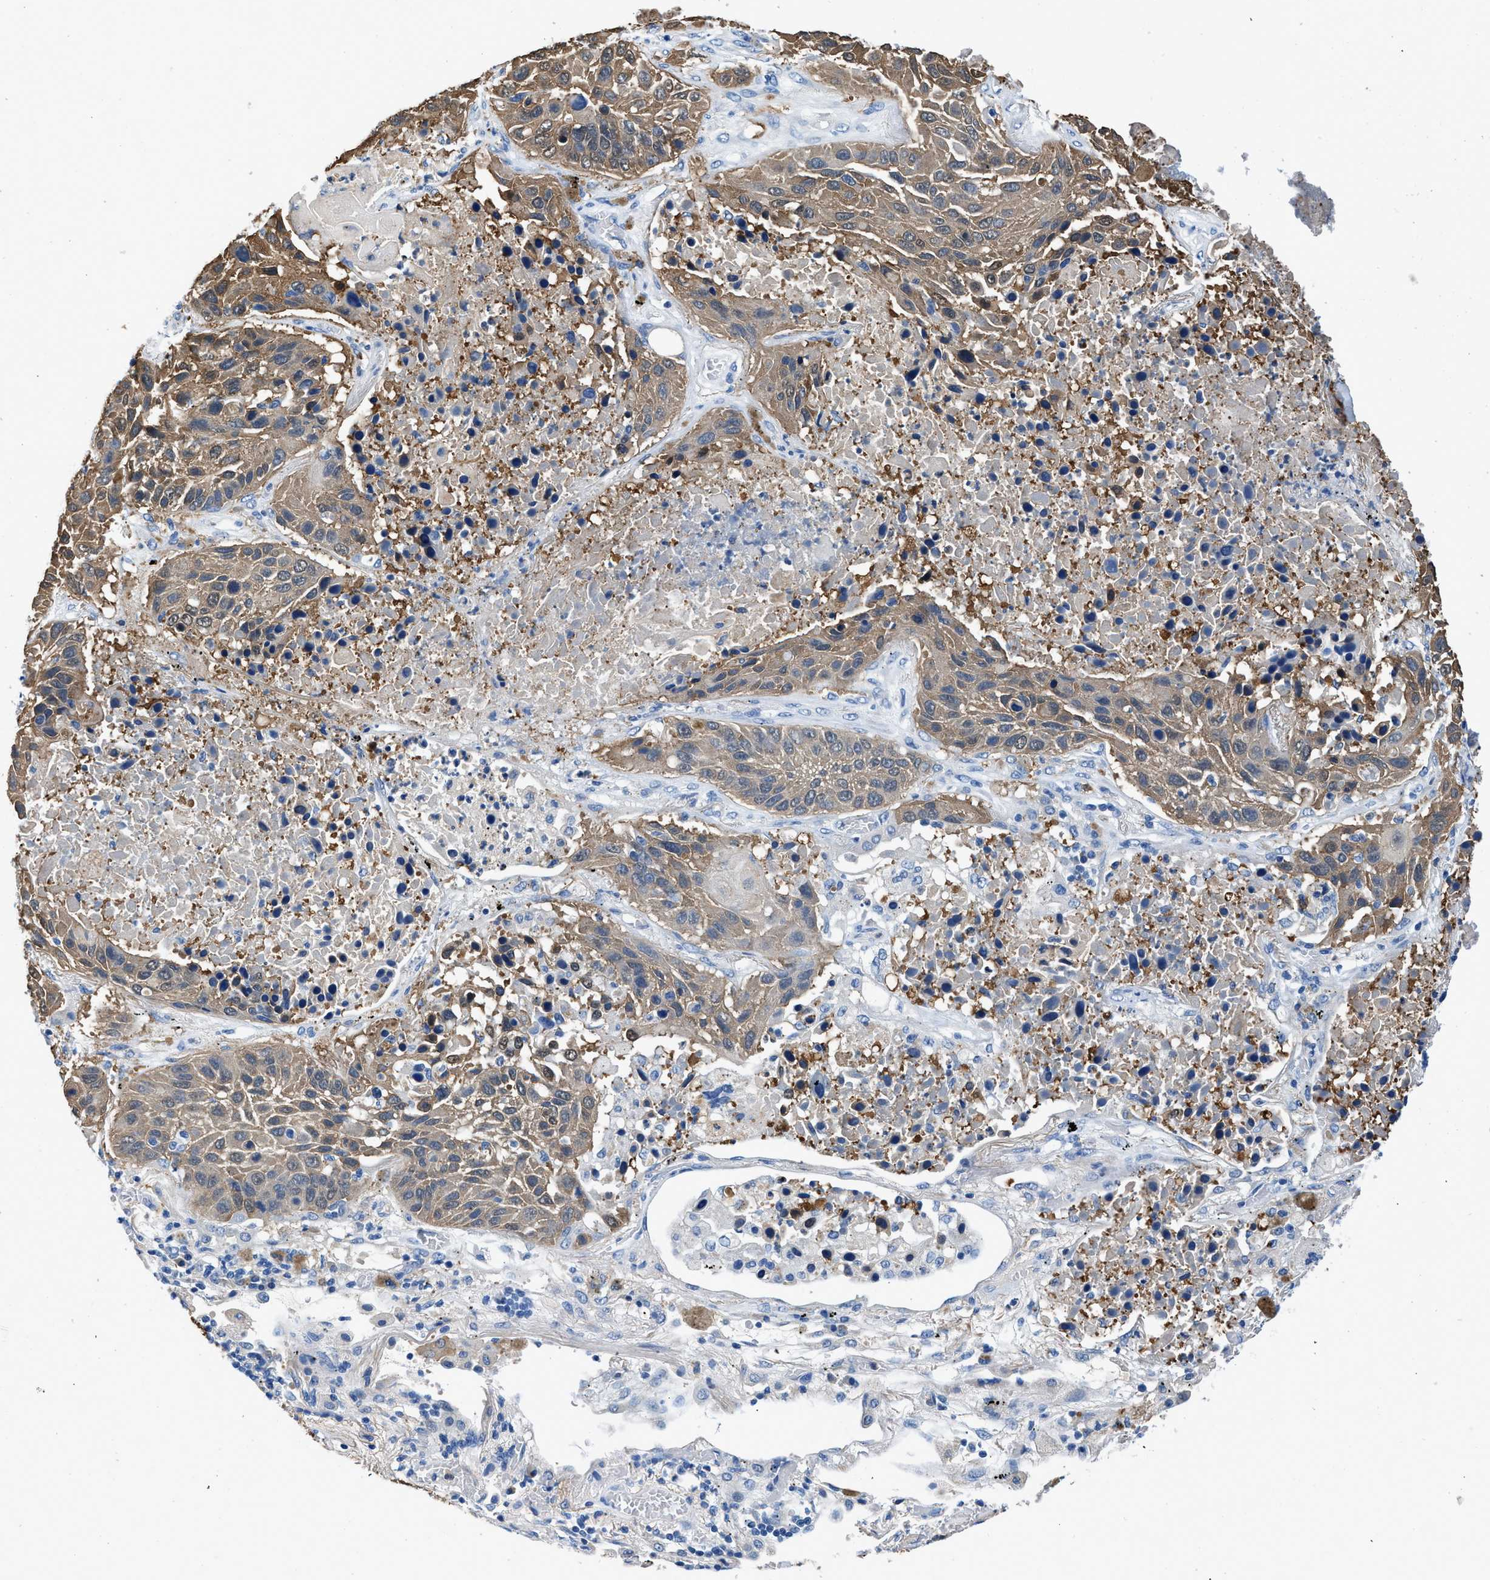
{"staining": {"intensity": "moderate", "quantity": ">75%", "location": "cytoplasmic/membranous"}, "tissue": "lung cancer", "cell_type": "Tumor cells", "image_type": "cancer", "snomed": [{"axis": "morphology", "description": "Squamous cell carcinoma, NOS"}, {"axis": "topography", "description": "Lung"}], "caption": "Immunohistochemical staining of lung cancer (squamous cell carcinoma) exhibits medium levels of moderate cytoplasmic/membranous protein staining in about >75% of tumor cells.", "gene": "FADS6", "patient": {"sex": "male", "age": 57}}